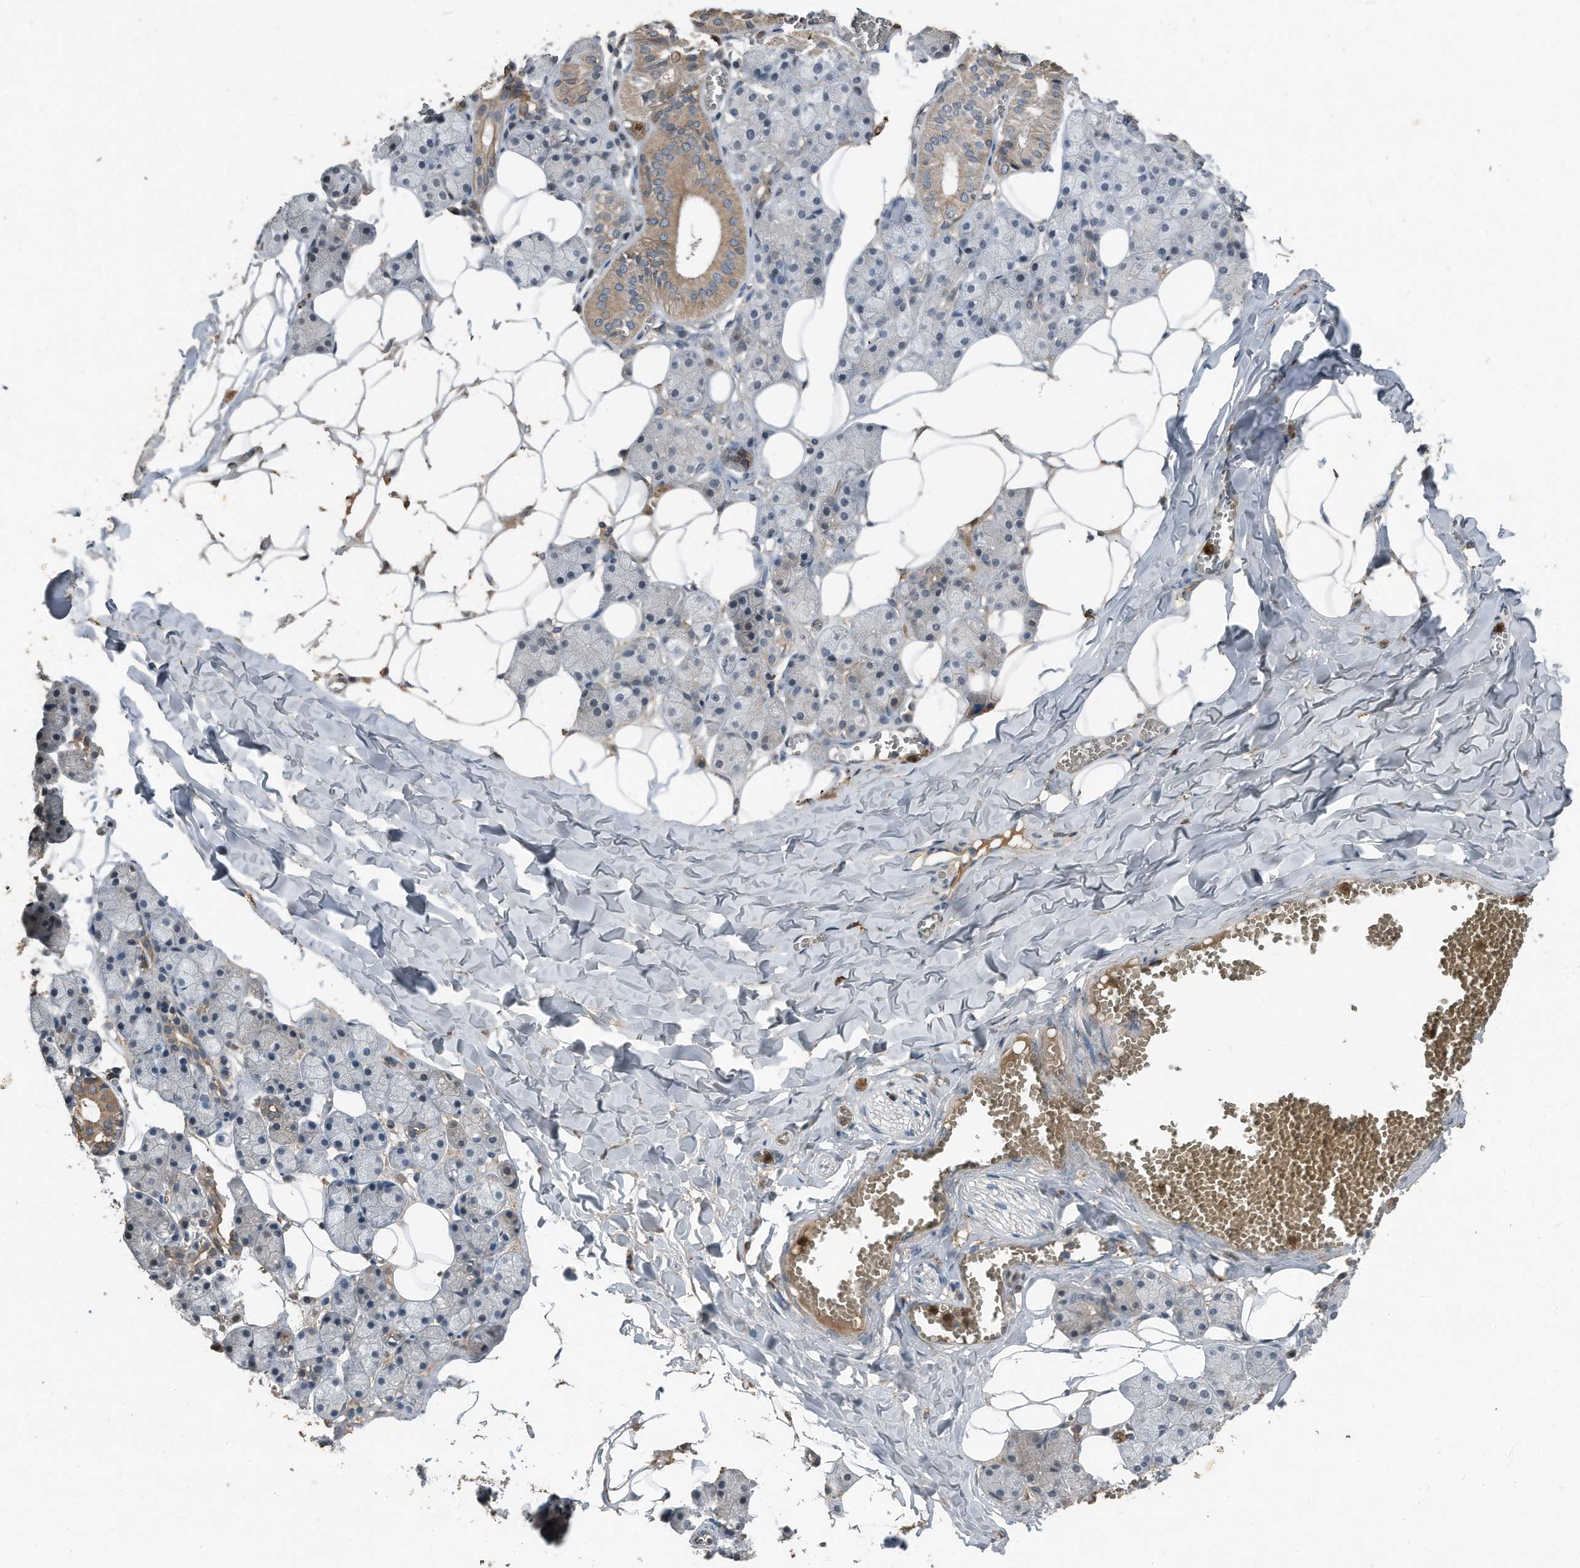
{"staining": {"intensity": "moderate", "quantity": "<25%", "location": "cytoplasmic/membranous"}, "tissue": "salivary gland", "cell_type": "Glandular cells", "image_type": "normal", "snomed": [{"axis": "morphology", "description": "Normal tissue, NOS"}, {"axis": "topography", "description": "Salivary gland"}], "caption": "Human salivary gland stained for a protein (brown) exhibits moderate cytoplasmic/membranous positive positivity in approximately <25% of glandular cells.", "gene": "C9", "patient": {"sex": "female", "age": 33}}